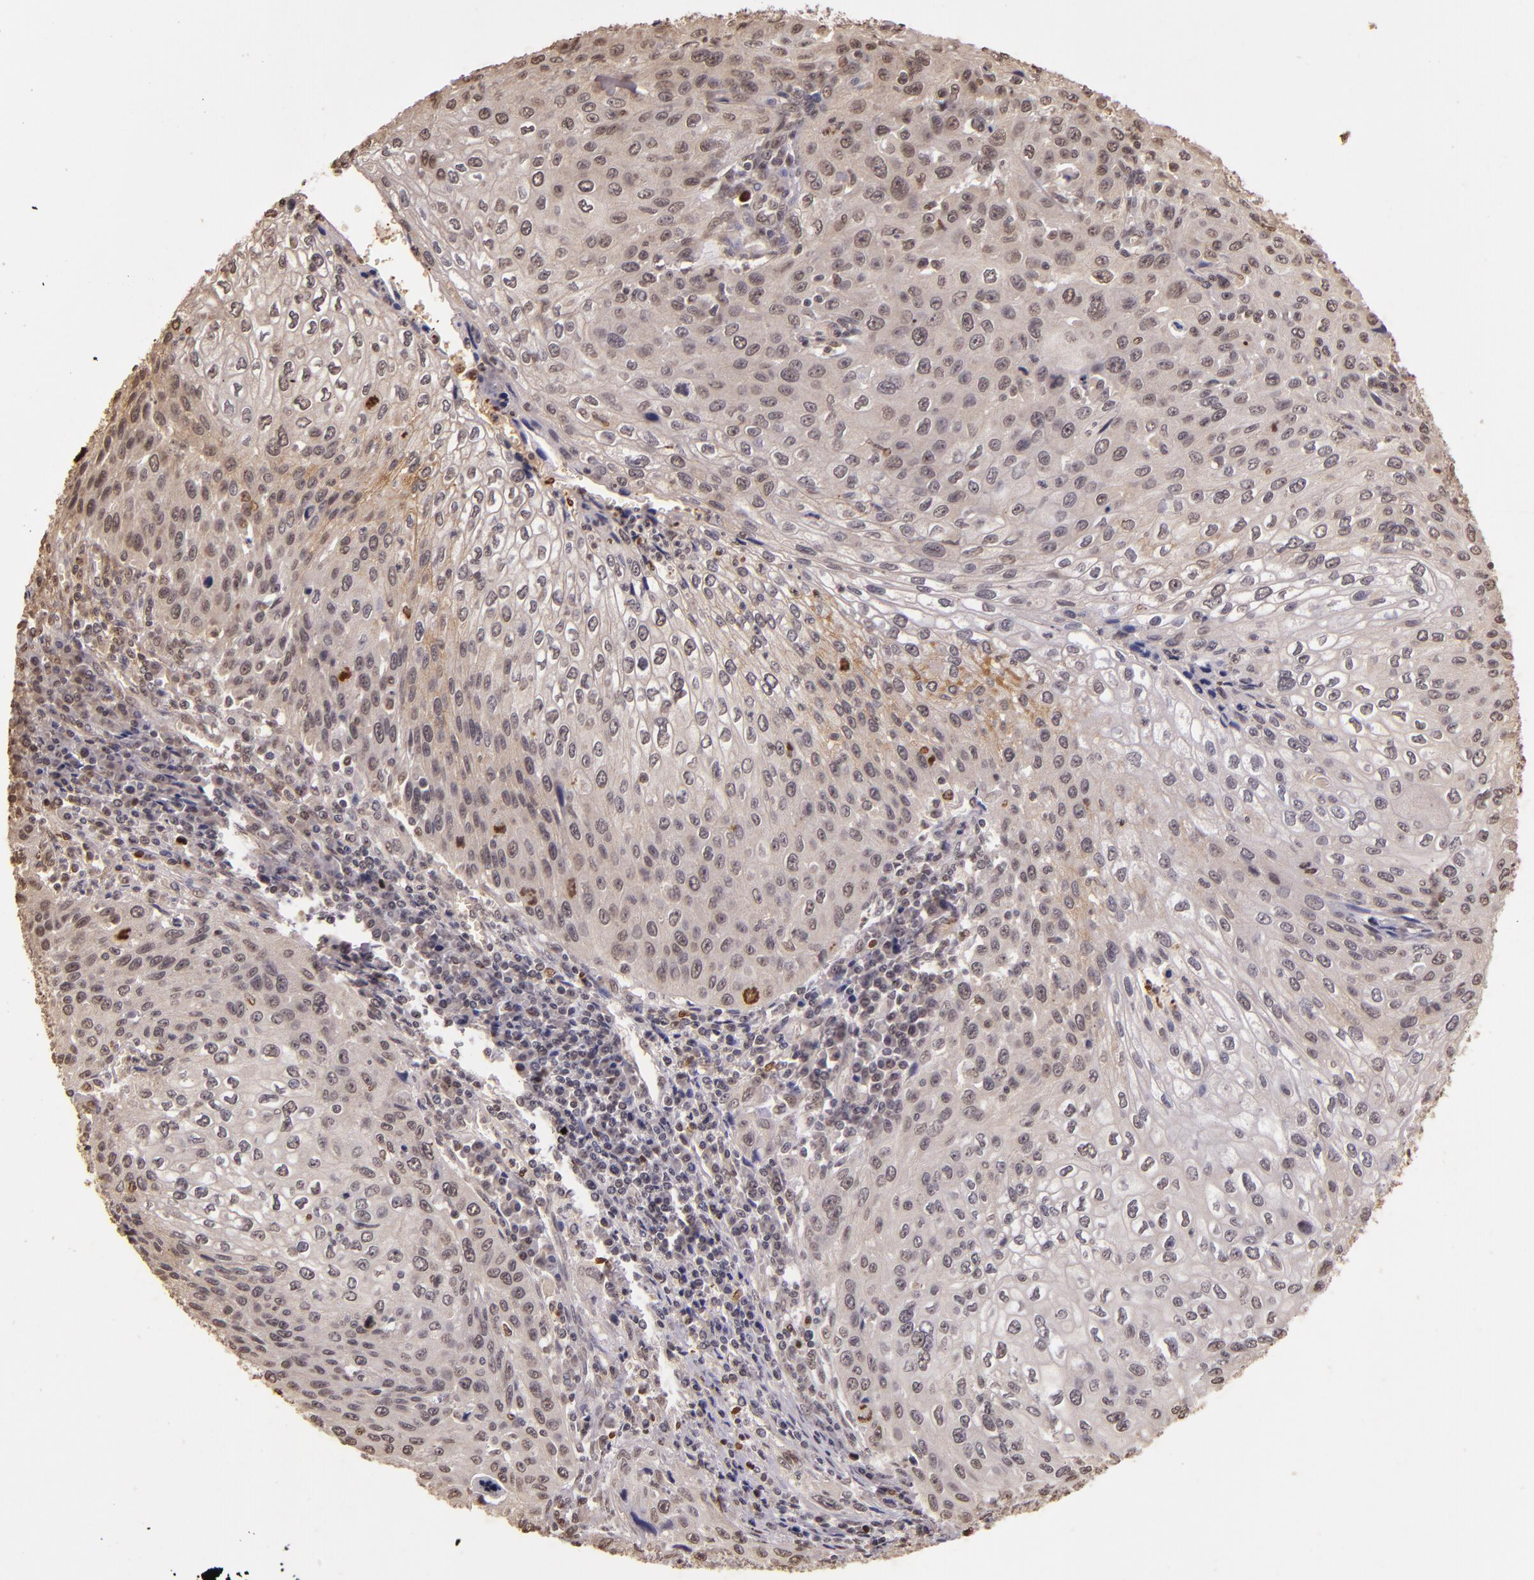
{"staining": {"intensity": "weak", "quantity": "25%-75%", "location": "cytoplasmic/membranous,nuclear"}, "tissue": "cervical cancer", "cell_type": "Tumor cells", "image_type": "cancer", "snomed": [{"axis": "morphology", "description": "Squamous cell carcinoma, NOS"}, {"axis": "topography", "description": "Cervix"}], "caption": "Weak cytoplasmic/membranous and nuclear expression is seen in approximately 25%-75% of tumor cells in cervical squamous cell carcinoma.", "gene": "CUL1", "patient": {"sex": "female", "age": 32}}